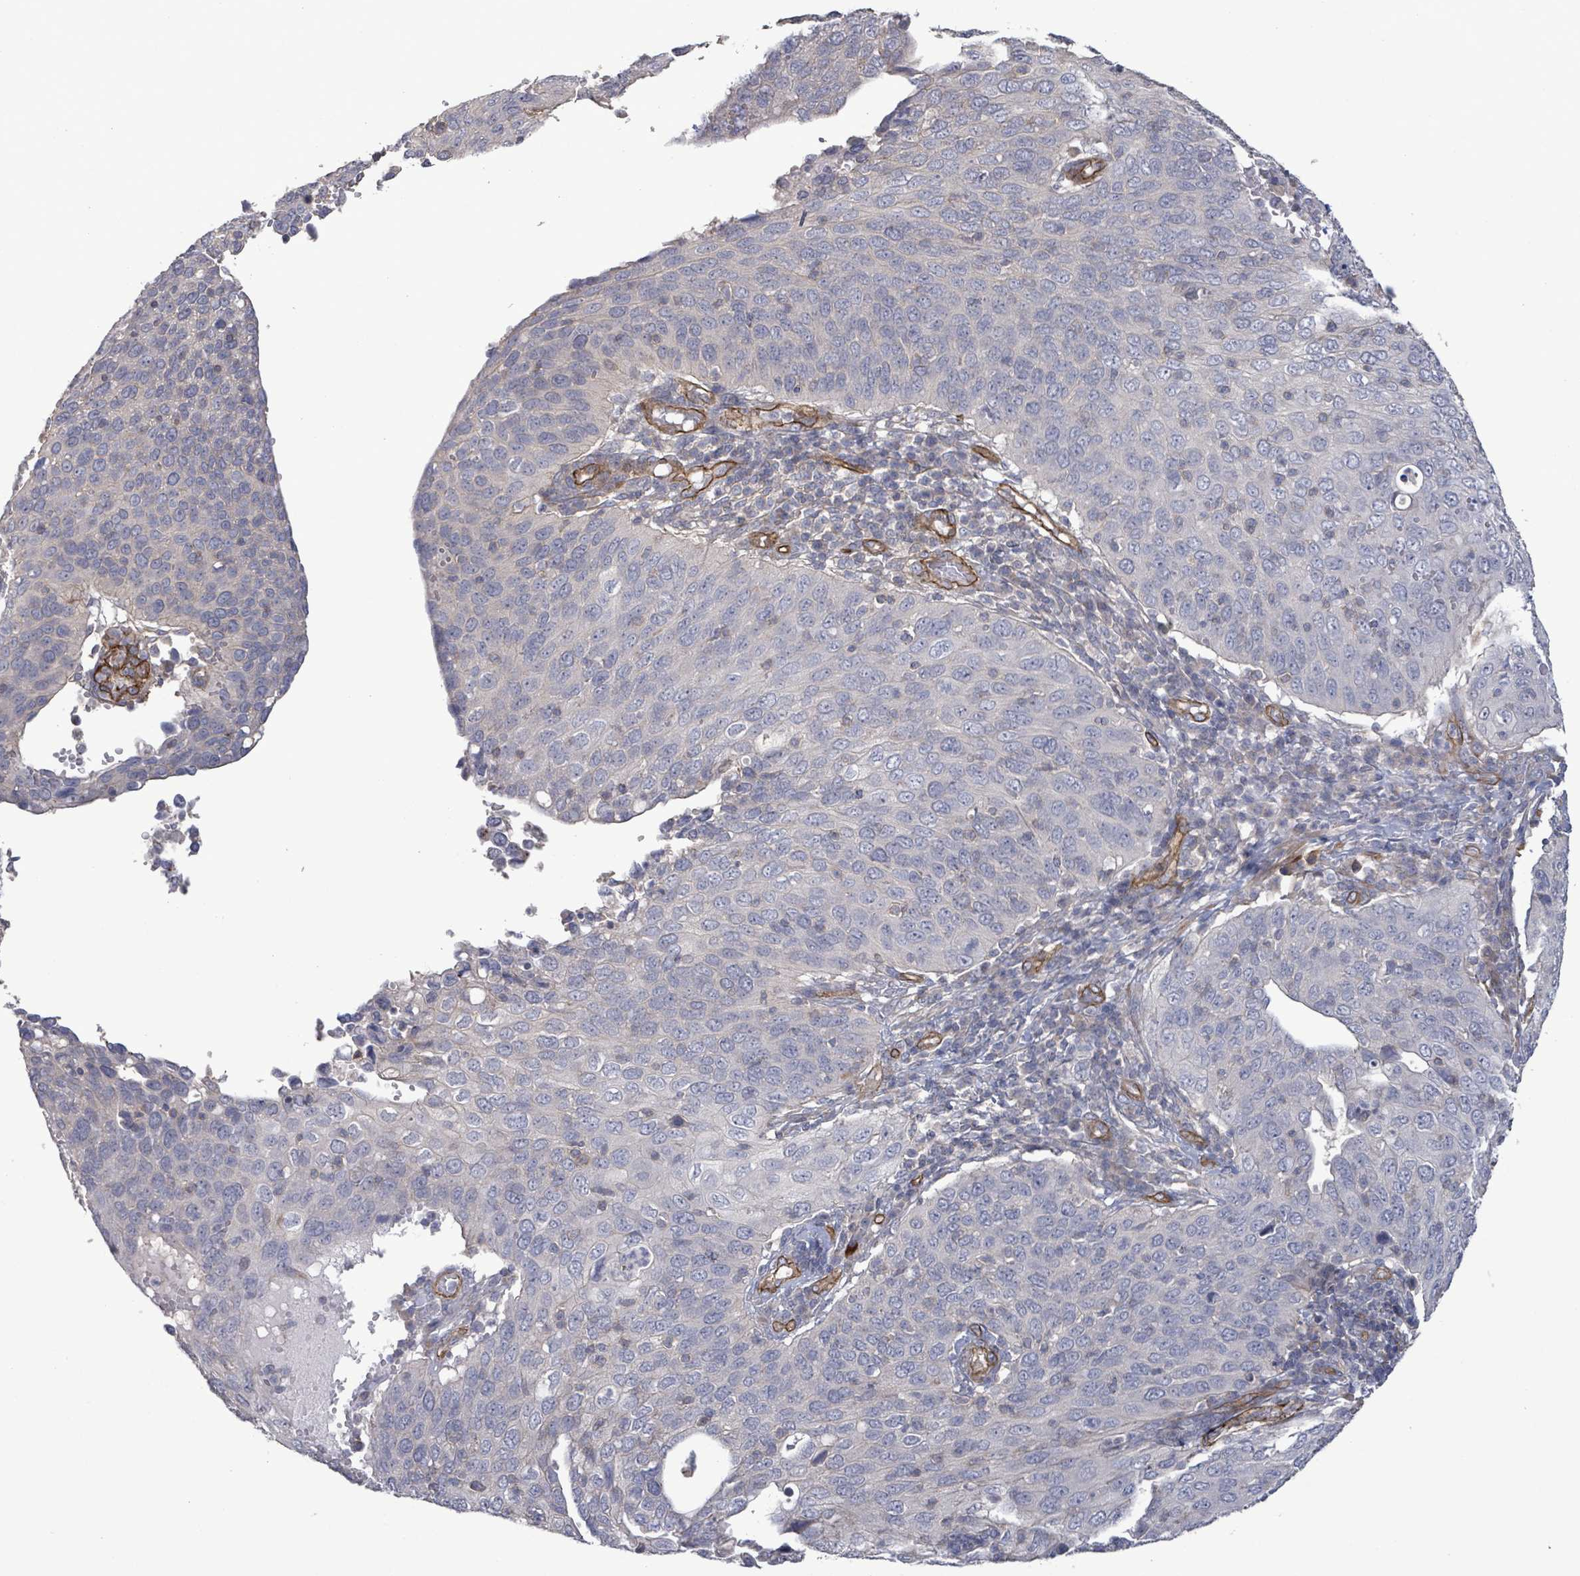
{"staining": {"intensity": "negative", "quantity": "none", "location": "none"}, "tissue": "cervical cancer", "cell_type": "Tumor cells", "image_type": "cancer", "snomed": [{"axis": "morphology", "description": "Squamous cell carcinoma, NOS"}, {"axis": "topography", "description": "Cervix"}], "caption": "The image shows no staining of tumor cells in squamous cell carcinoma (cervical).", "gene": "KANK3", "patient": {"sex": "female", "age": 36}}